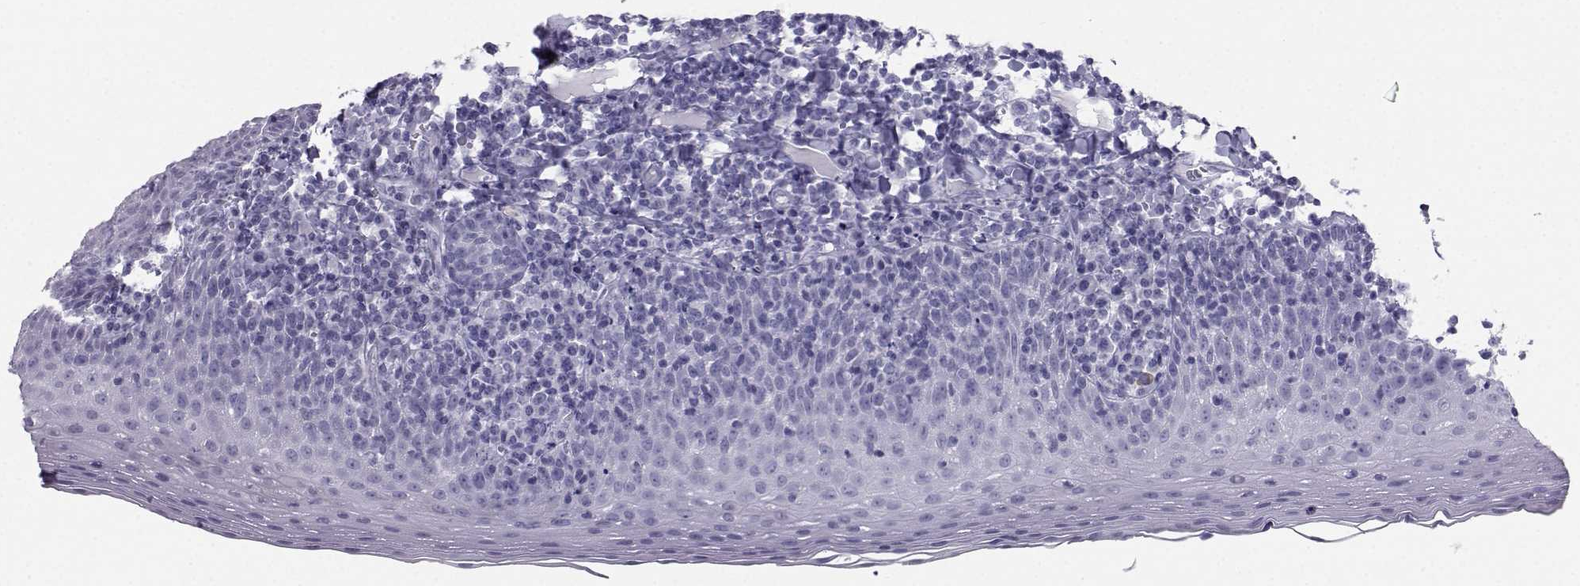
{"staining": {"intensity": "negative", "quantity": "none", "location": "none"}, "tissue": "tonsil", "cell_type": "Germinal center cells", "image_type": "normal", "snomed": [{"axis": "morphology", "description": "Normal tissue, NOS"}, {"axis": "morphology", "description": "Inflammation, NOS"}, {"axis": "topography", "description": "Tonsil"}], "caption": "The micrograph reveals no significant positivity in germinal center cells of tonsil.", "gene": "SST", "patient": {"sex": "female", "age": 31}}